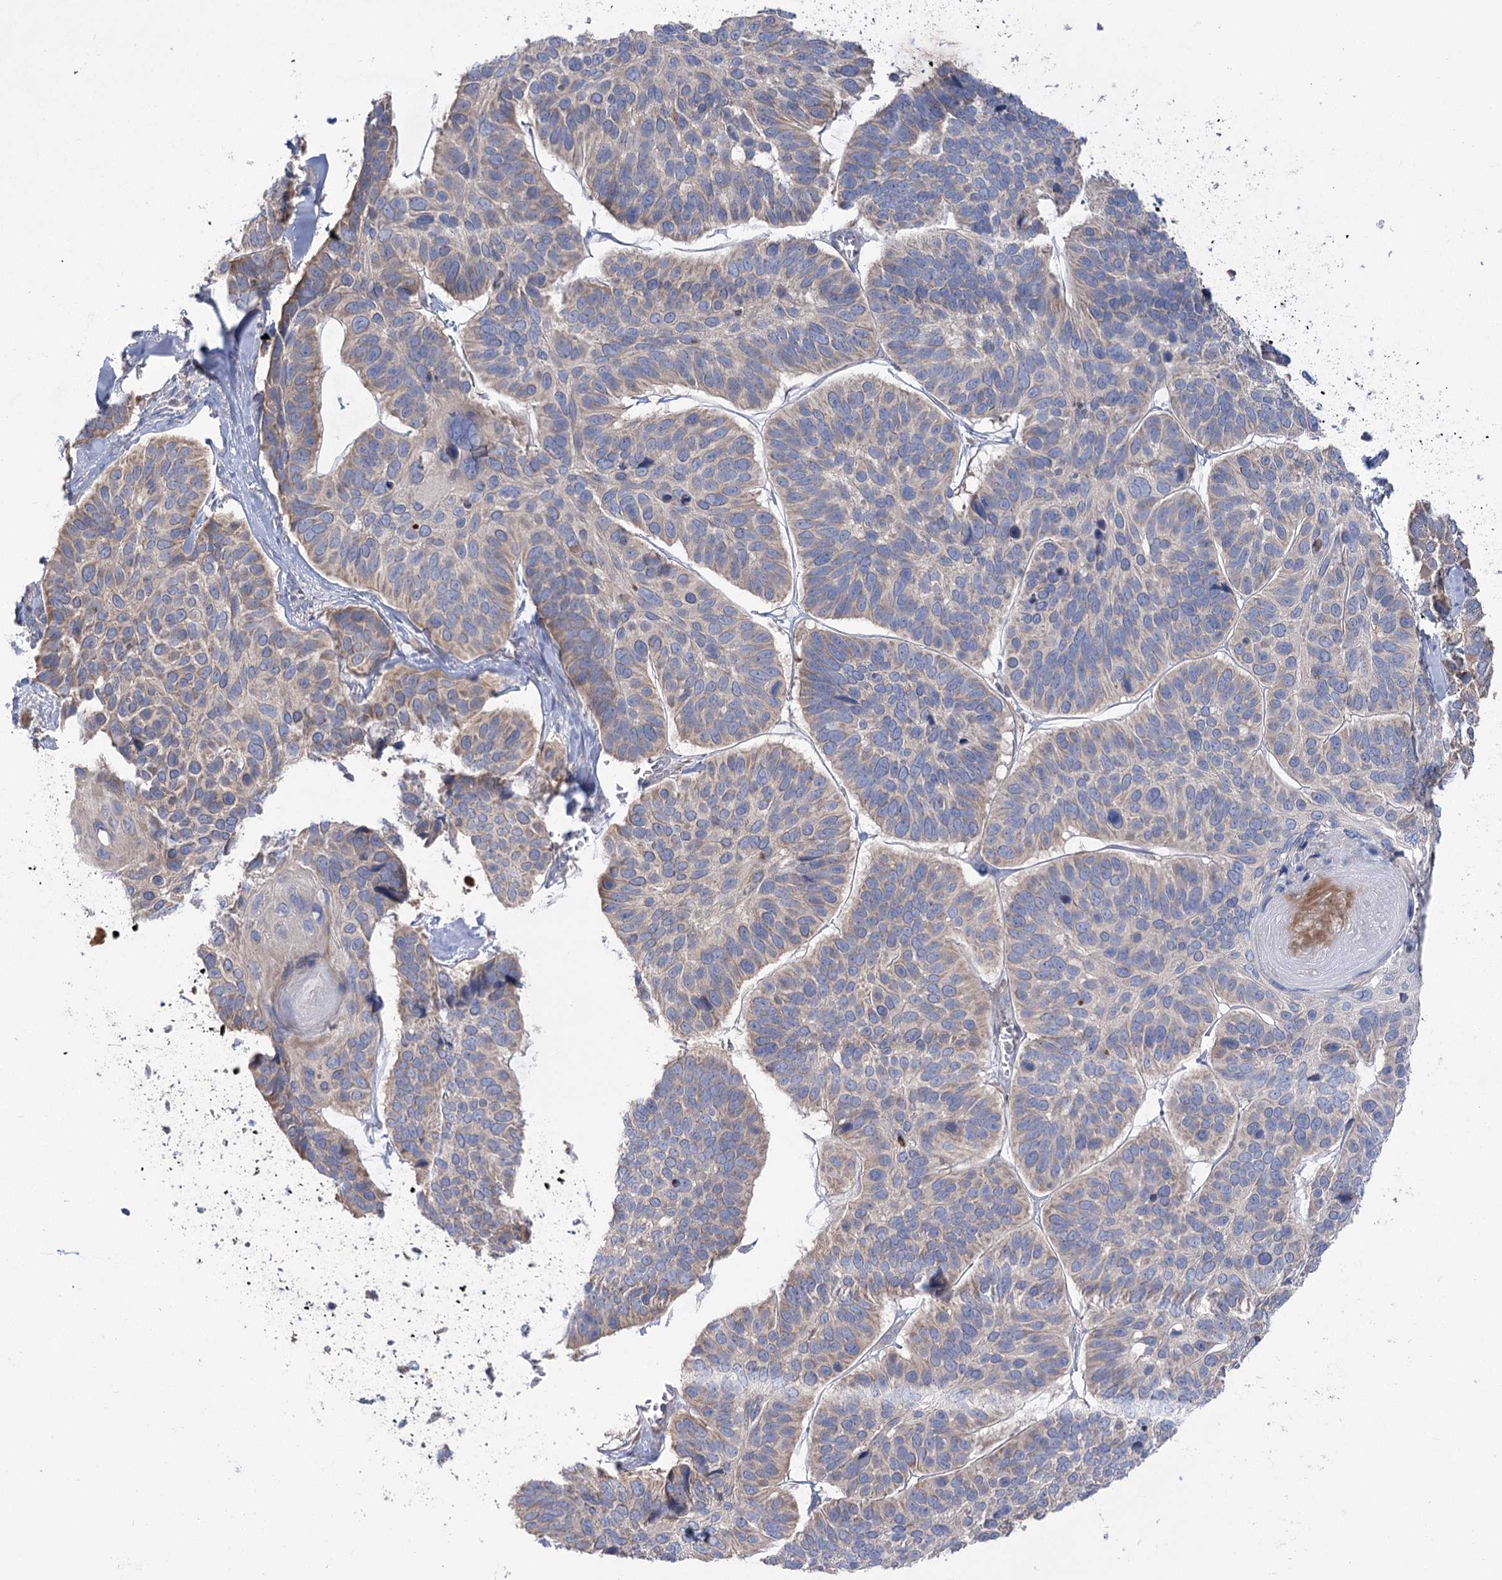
{"staining": {"intensity": "weak", "quantity": "<25%", "location": "cytoplasmic/membranous"}, "tissue": "skin cancer", "cell_type": "Tumor cells", "image_type": "cancer", "snomed": [{"axis": "morphology", "description": "Basal cell carcinoma"}, {"axis": "topography", "description": "Skin"}], "caption": "Skin cancer (basal cell carcinoma) stained for a protein using immunohistochemistry (IHC) demonstrates no positivity tumor cells.", "gene": "PBLD", "patient": {"sex": "male", "age": 62}}